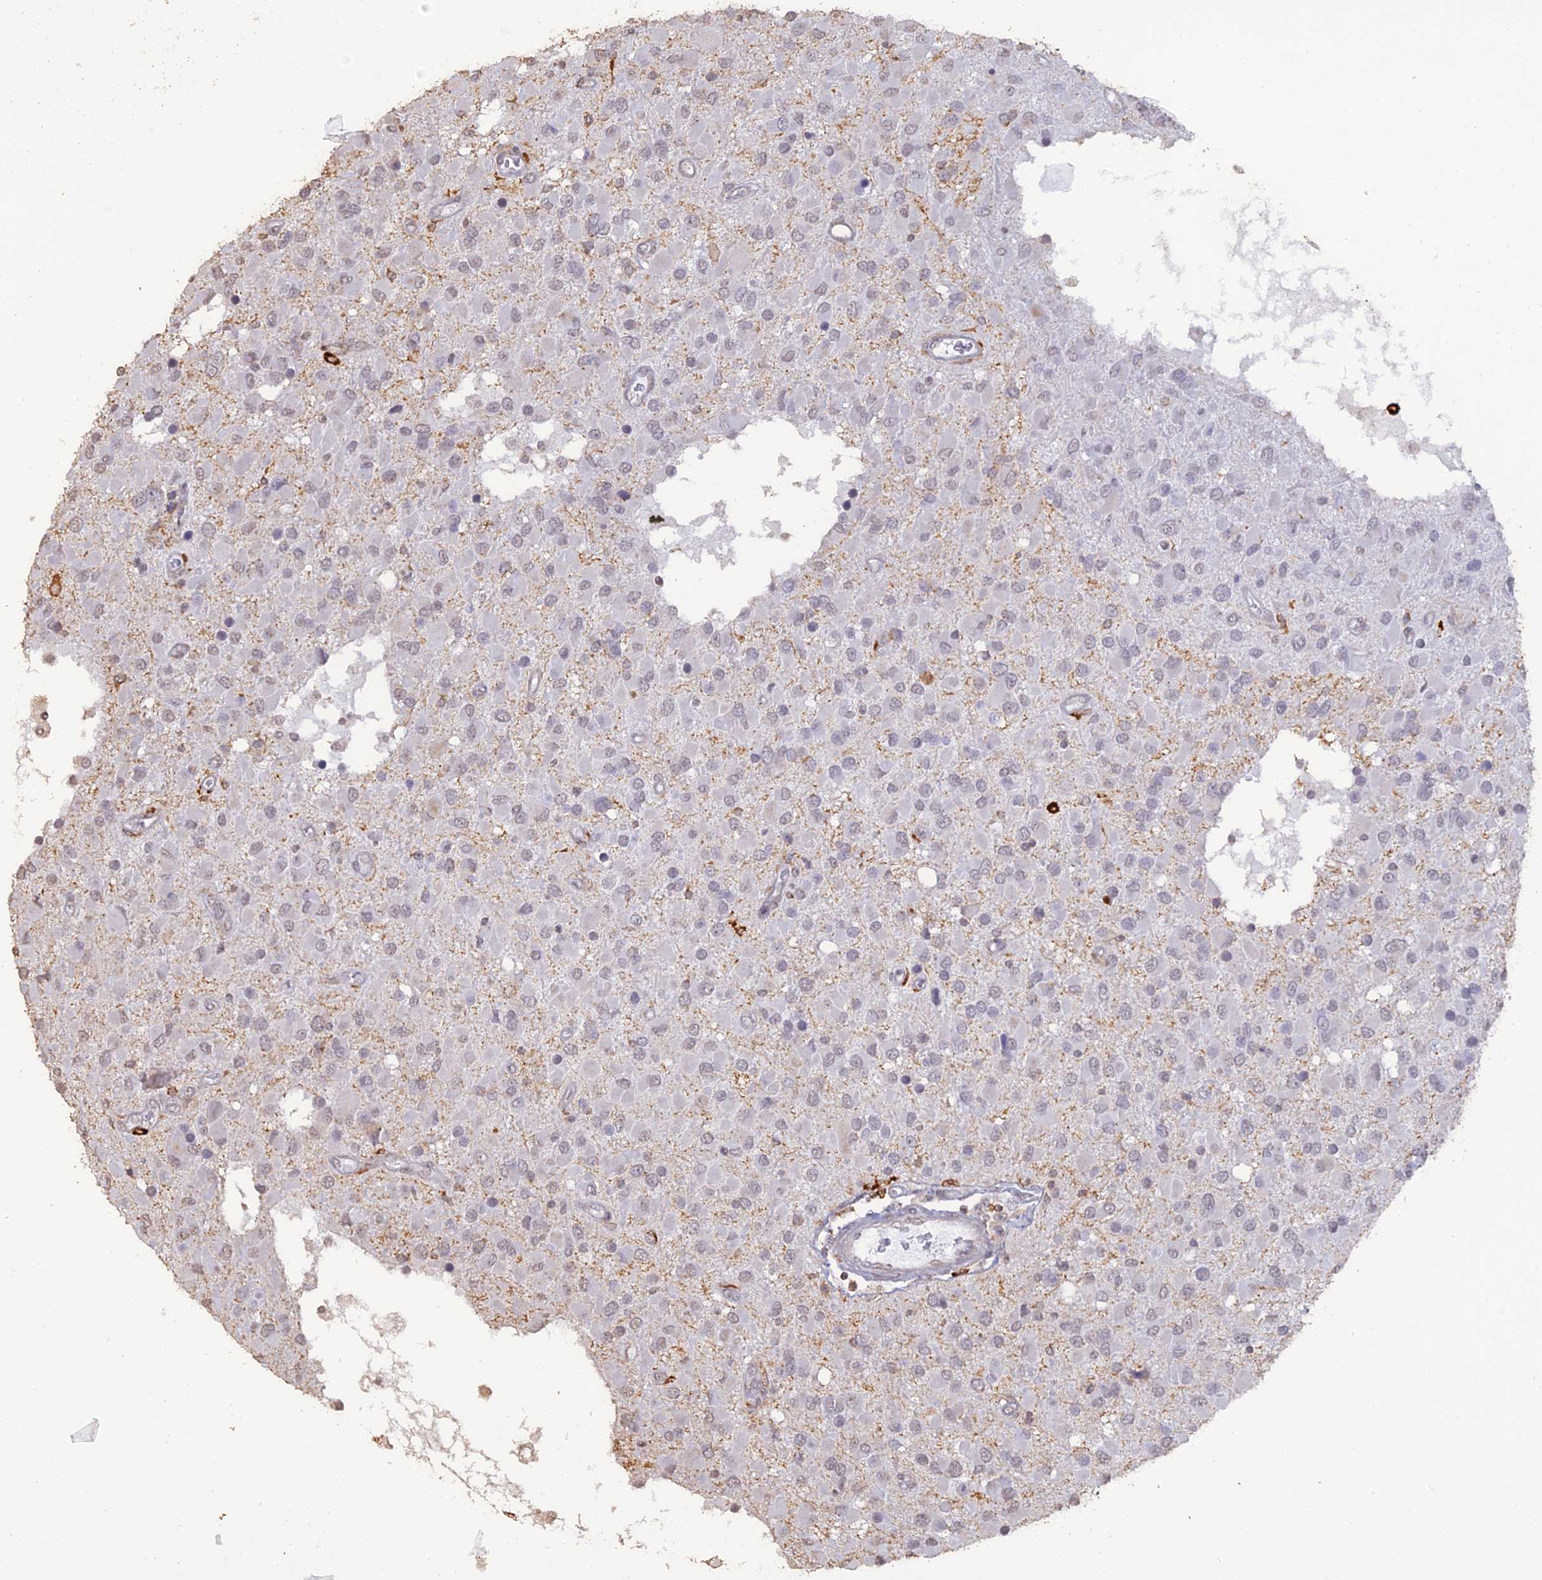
{"staining": {"intensity": "negative", "quantity": "none", "location": "none"}, "tissue": "glioma", "cell_type": "Tumor cells", "image_type": "cancer", "snomed": [{"axis": "morphology", "description": "Glioma, malignant, High grade"}, {"axis": "topography", "description": "Brain"}], "caption": "Immunohistochemistry (IHC) histopathology image of neoplastic tissue: malignant glioma (high-grade) stained with DAB shows no significant protein staining in tumor cells. (Brightfield microscopy of DAB (3,3'-diaminobenzidine) immunohistochemistry (IHC) at high magnification).", "gene": "APOBR", "patient": {"sex": "male", "age": 53}}